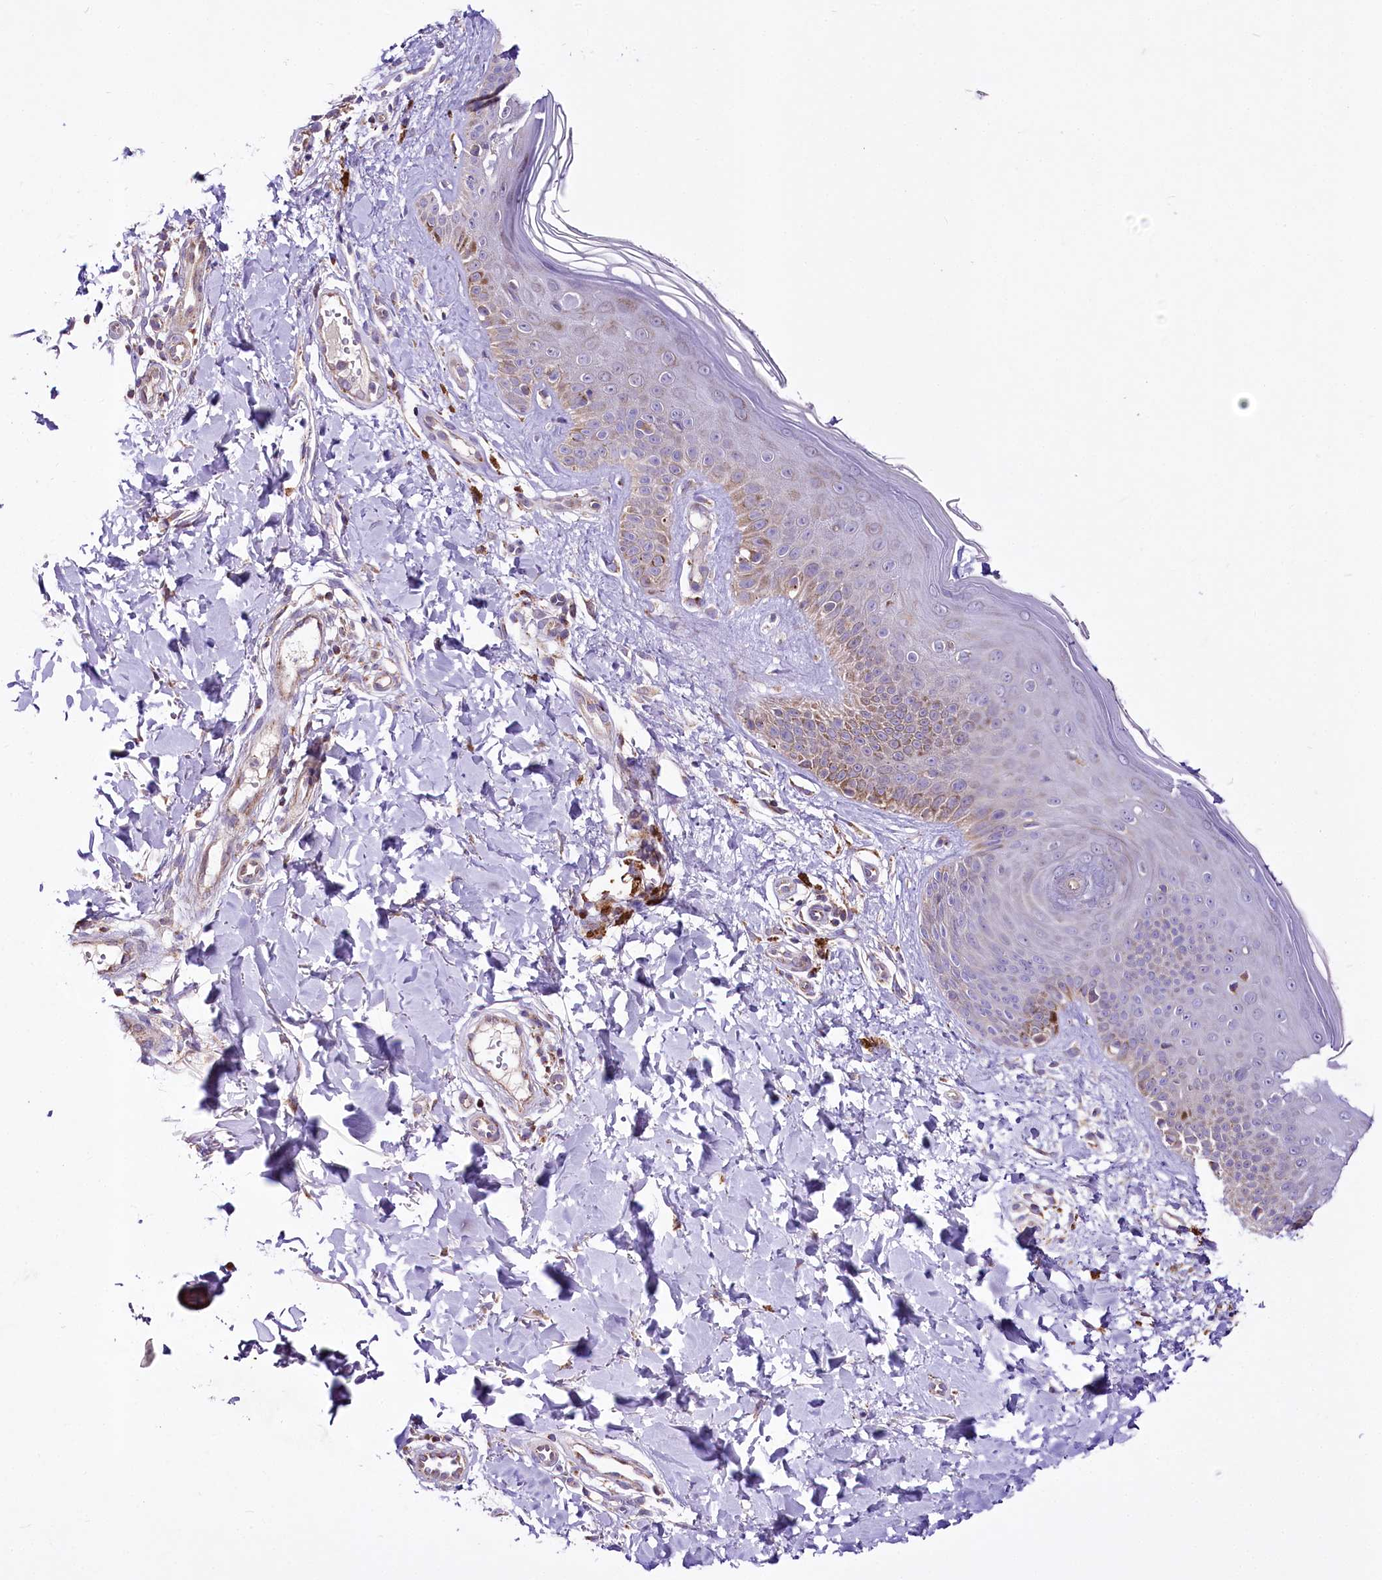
{"staining": {"intensity": "moderate", "quantity": ">75%", "location": "cytoplasmic/membranous"}, "tissue": "skin", "cell_type": "Fibroblasts", "image_type": "normal", "snomed": [{"axis": "morphology", "description": "Normal tissue, NOS"}, {"axis": "topography", "description": "Skin"}], "caption": "This is an image of IHC staining of unremarkable skin, which shows moderate positivity in the cytoplasmic/membranous of fibroblasts.", "gene": "ATE1", "patient": {"sex": "male", "age": 52}}